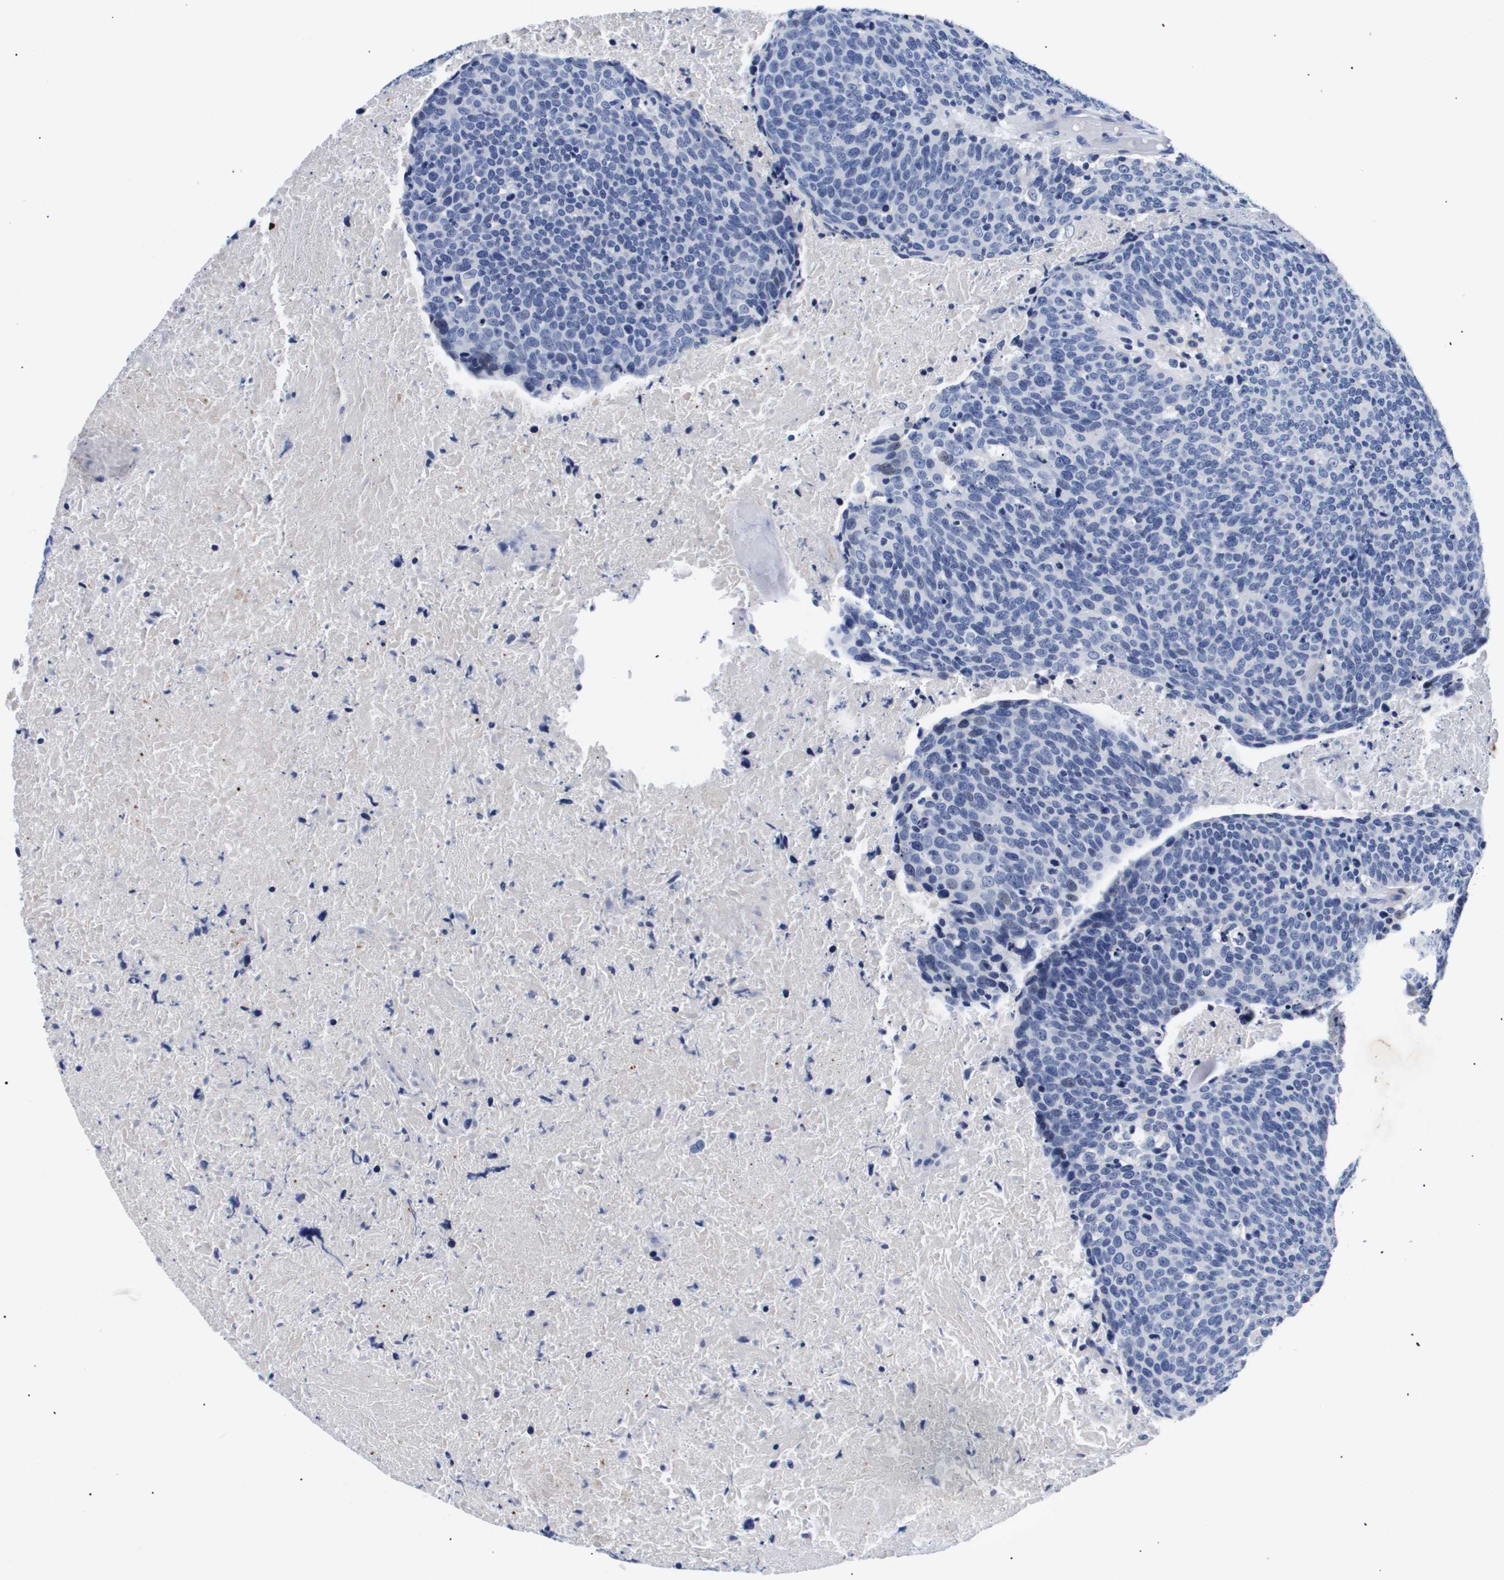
{"staining": {"intensity": "negative", "quantity": "none", "location": "none"}, "tissue": "head and neck cancer", "cell_type": "Tumor cells", "image_type": "cancer", "snomed": [{"axis": "morphology", "description": "Squamous cell carcinoma, NOS"}, {"axis": "morphology", "description": "Squamous cell carcinoma, metastatic, NOS"}, {"axis": "topography", "description": "Lymph node"}, {"axis": "topography", "description": "Head-Neck"}], "caption": "An IHC photomicrograph of head and neck cancer is shown. There is no staining in tumor cells of head and neck cancer.", "gene": "SHD", "patient": {"sex": "male", "age": 62}}